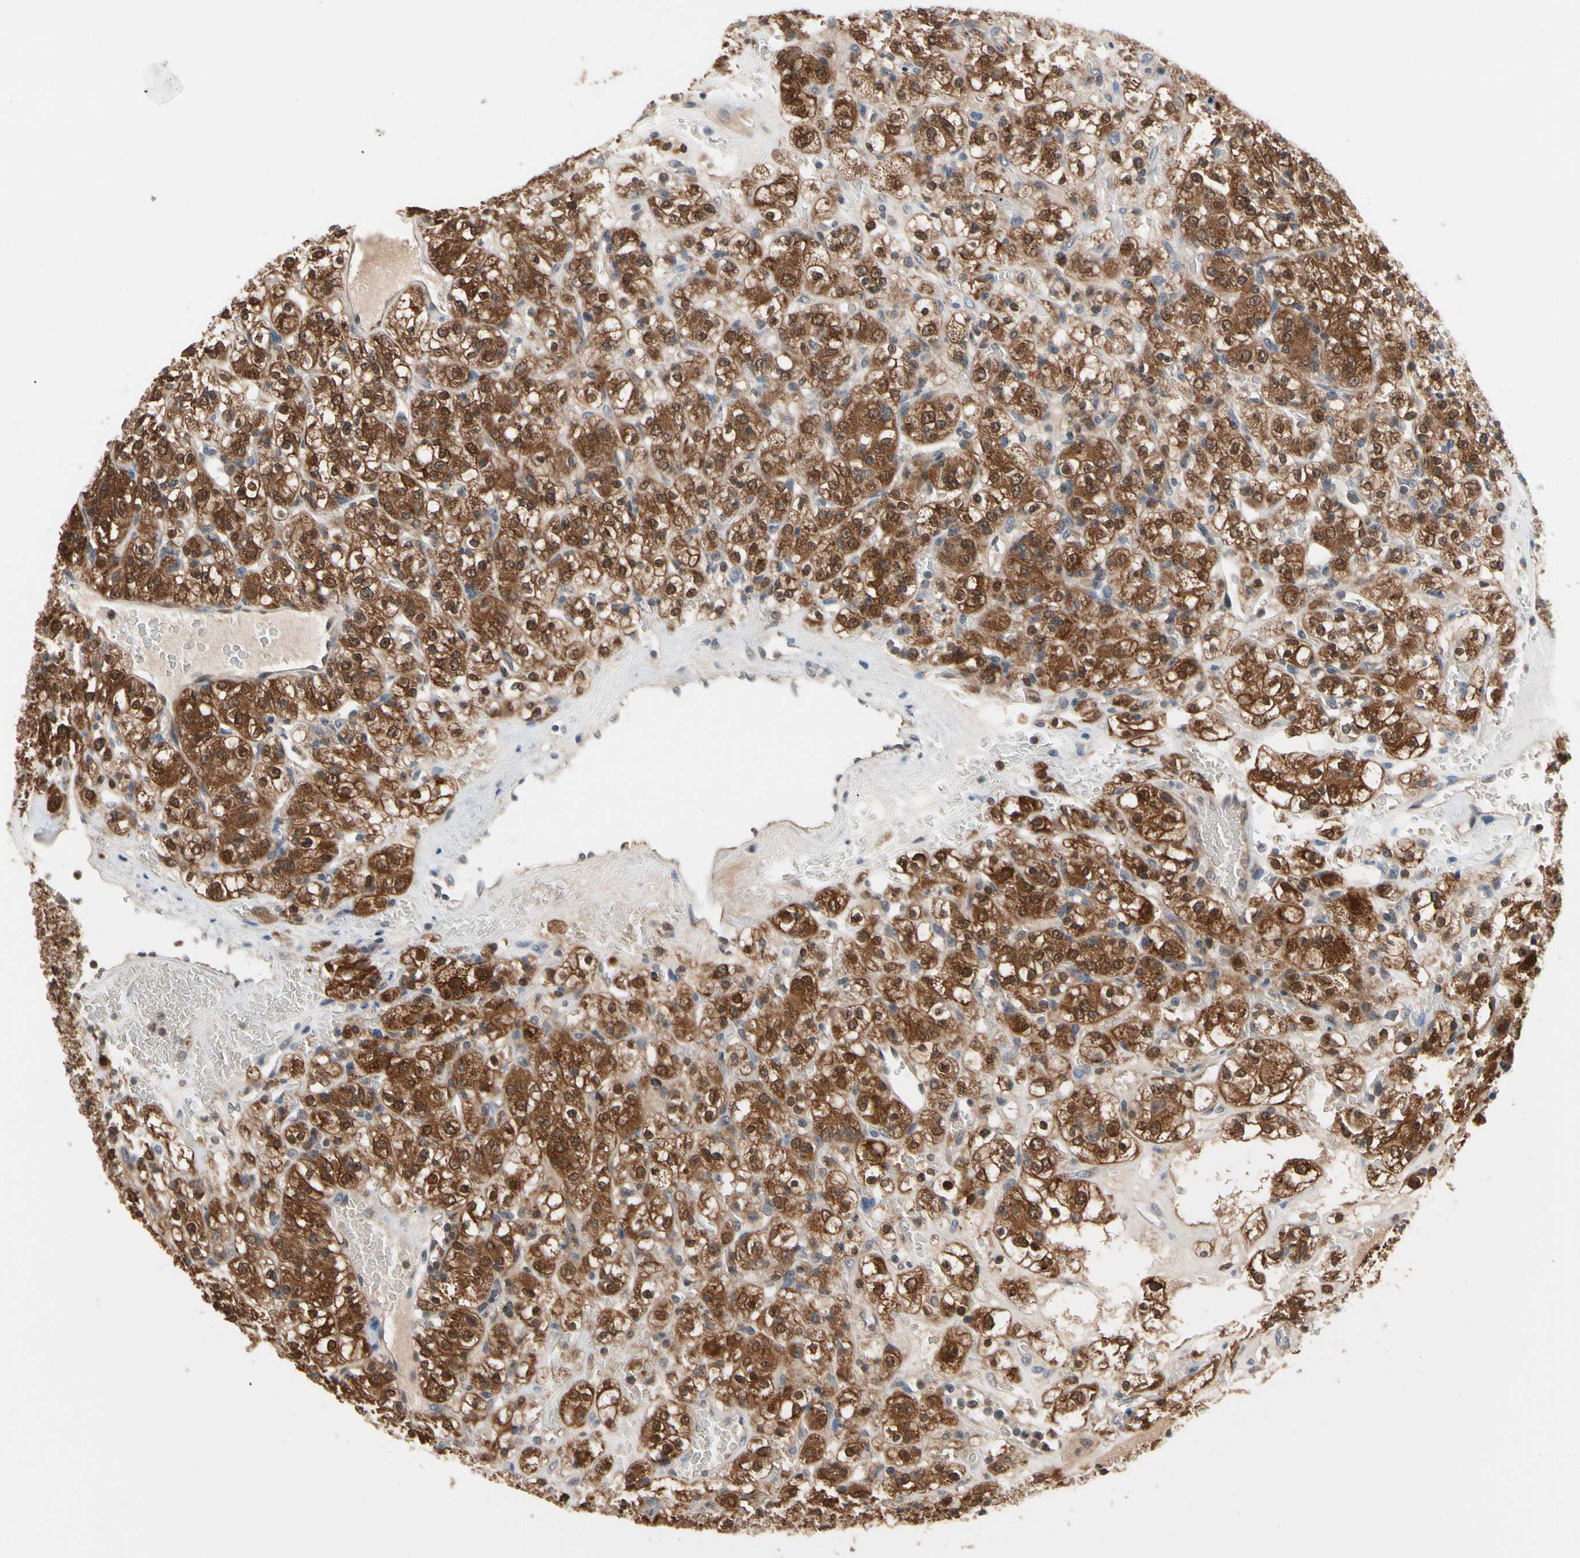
{"staining": {"intensity": "strong", "quantity": ">75%", "location": "cytoplasmic/membranous,nuclear"}, "tissue": "renal cancer", "cell_type": "Tumor cells", "image_type": "cancer", "snomed": [{"axis": "morphology", "description": "Normal tissue, NOS"}, {"axis": "morphology", "description": "Adenocarcinoma, NOS"}, {"axis": "topography", "description": "Kidney"}], "caption": "High-power microscopy captured an immunohistochemistry (IHC) micrograph of renal cancer, revealing strong cytoplasmic/membranous and nuclear staining in about >75% of tumor cells.", "gene": "MTHFS", "patient": {"sex": "female", "age": 72}}